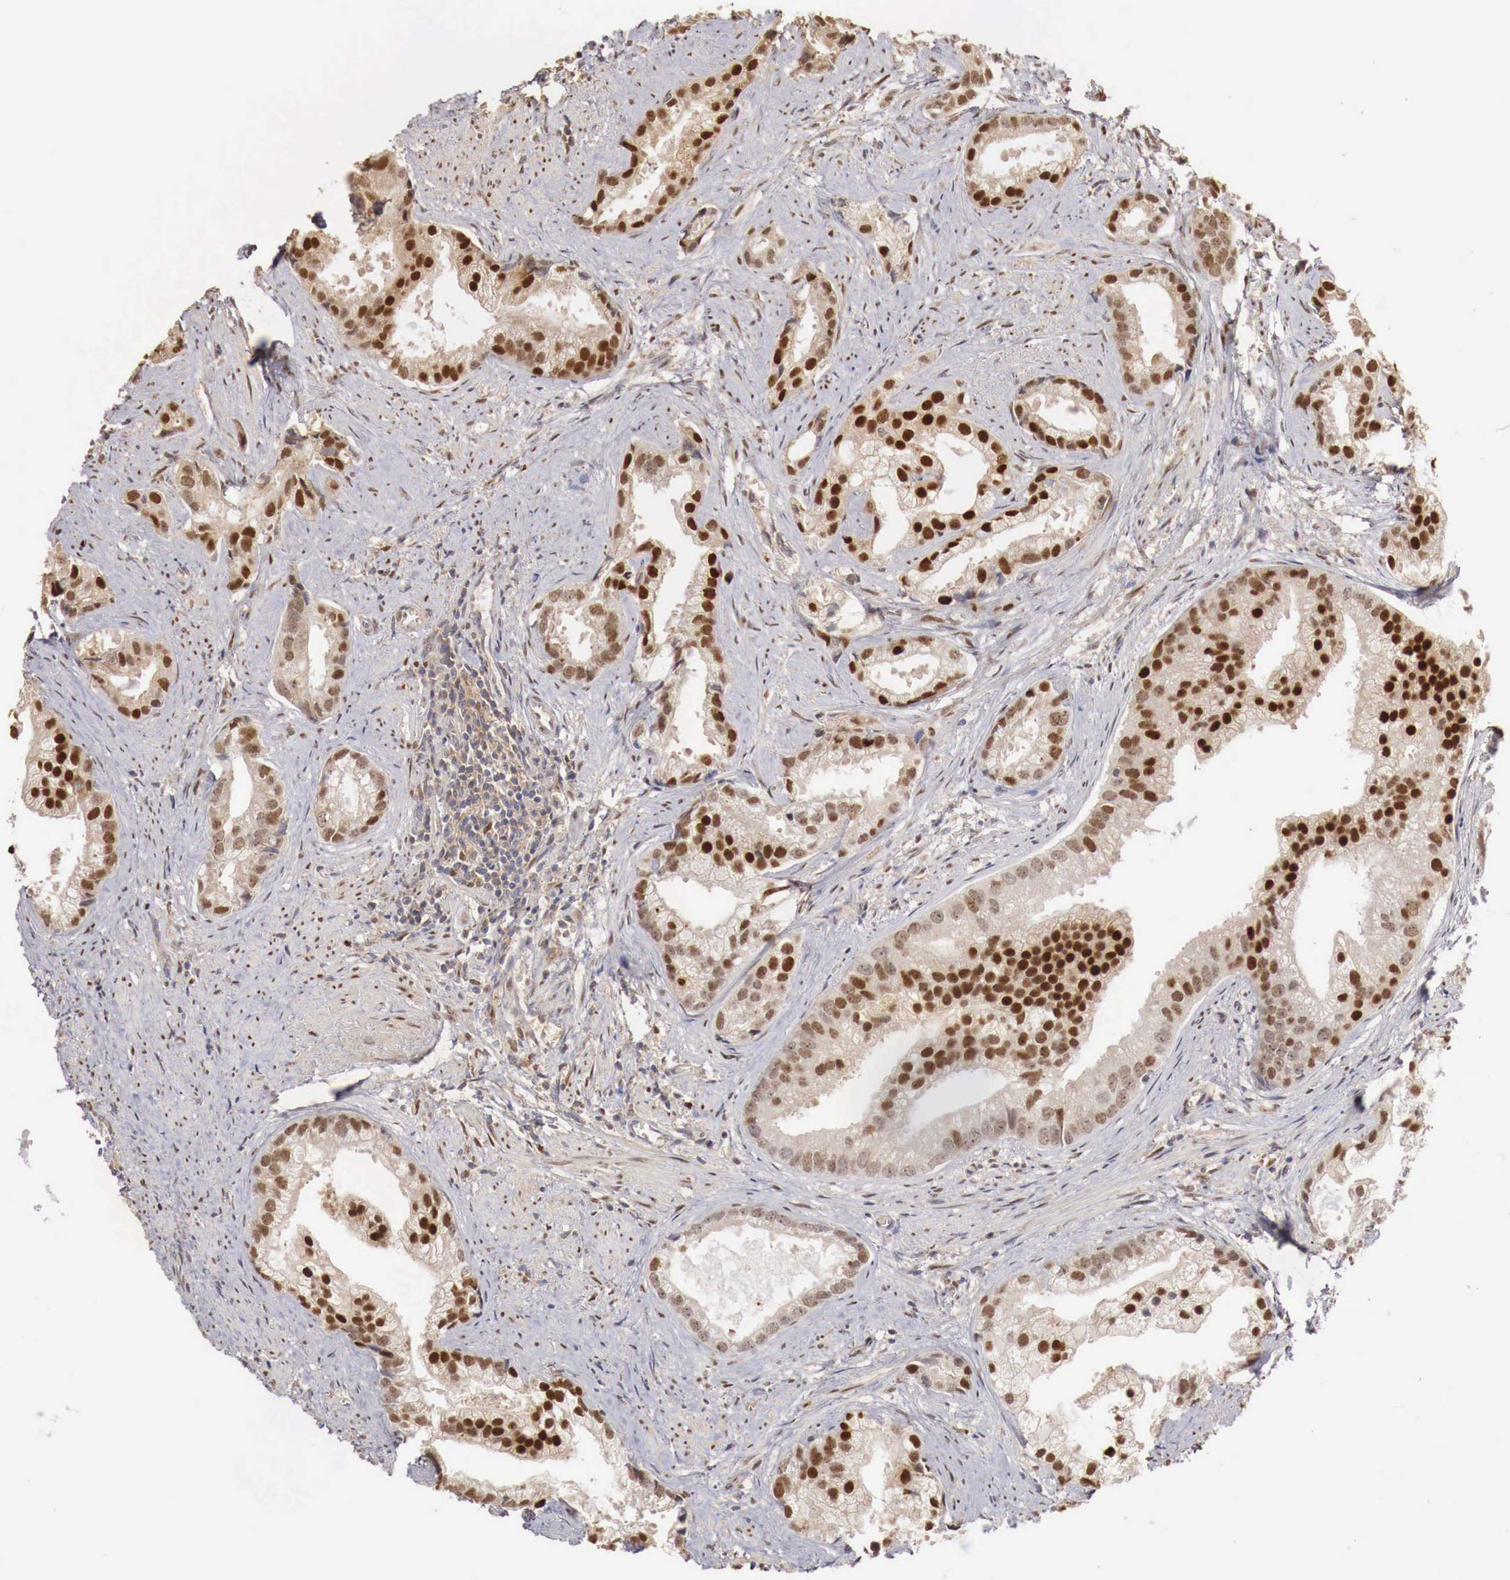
{"staining": {"intensity": "strong", "quantity": ">75%", "location": "nuclear"}, "tissue": "prostate cancer", "cell_type": "Tumor cells", "image_type": "cancer", "snomed": [{"axis": "morphology", "description": "Adenocarcinoma, Medium grade"}, {"axis": "topography", "description": "Prostate"}], "caption": "Prostate medium-grade adenocarcinoma stained for a protein reveals strong nuclear positivity in tumor cells.", "gene": "KHDRBS2", "patient": {"sex": "male", "age": 65}}